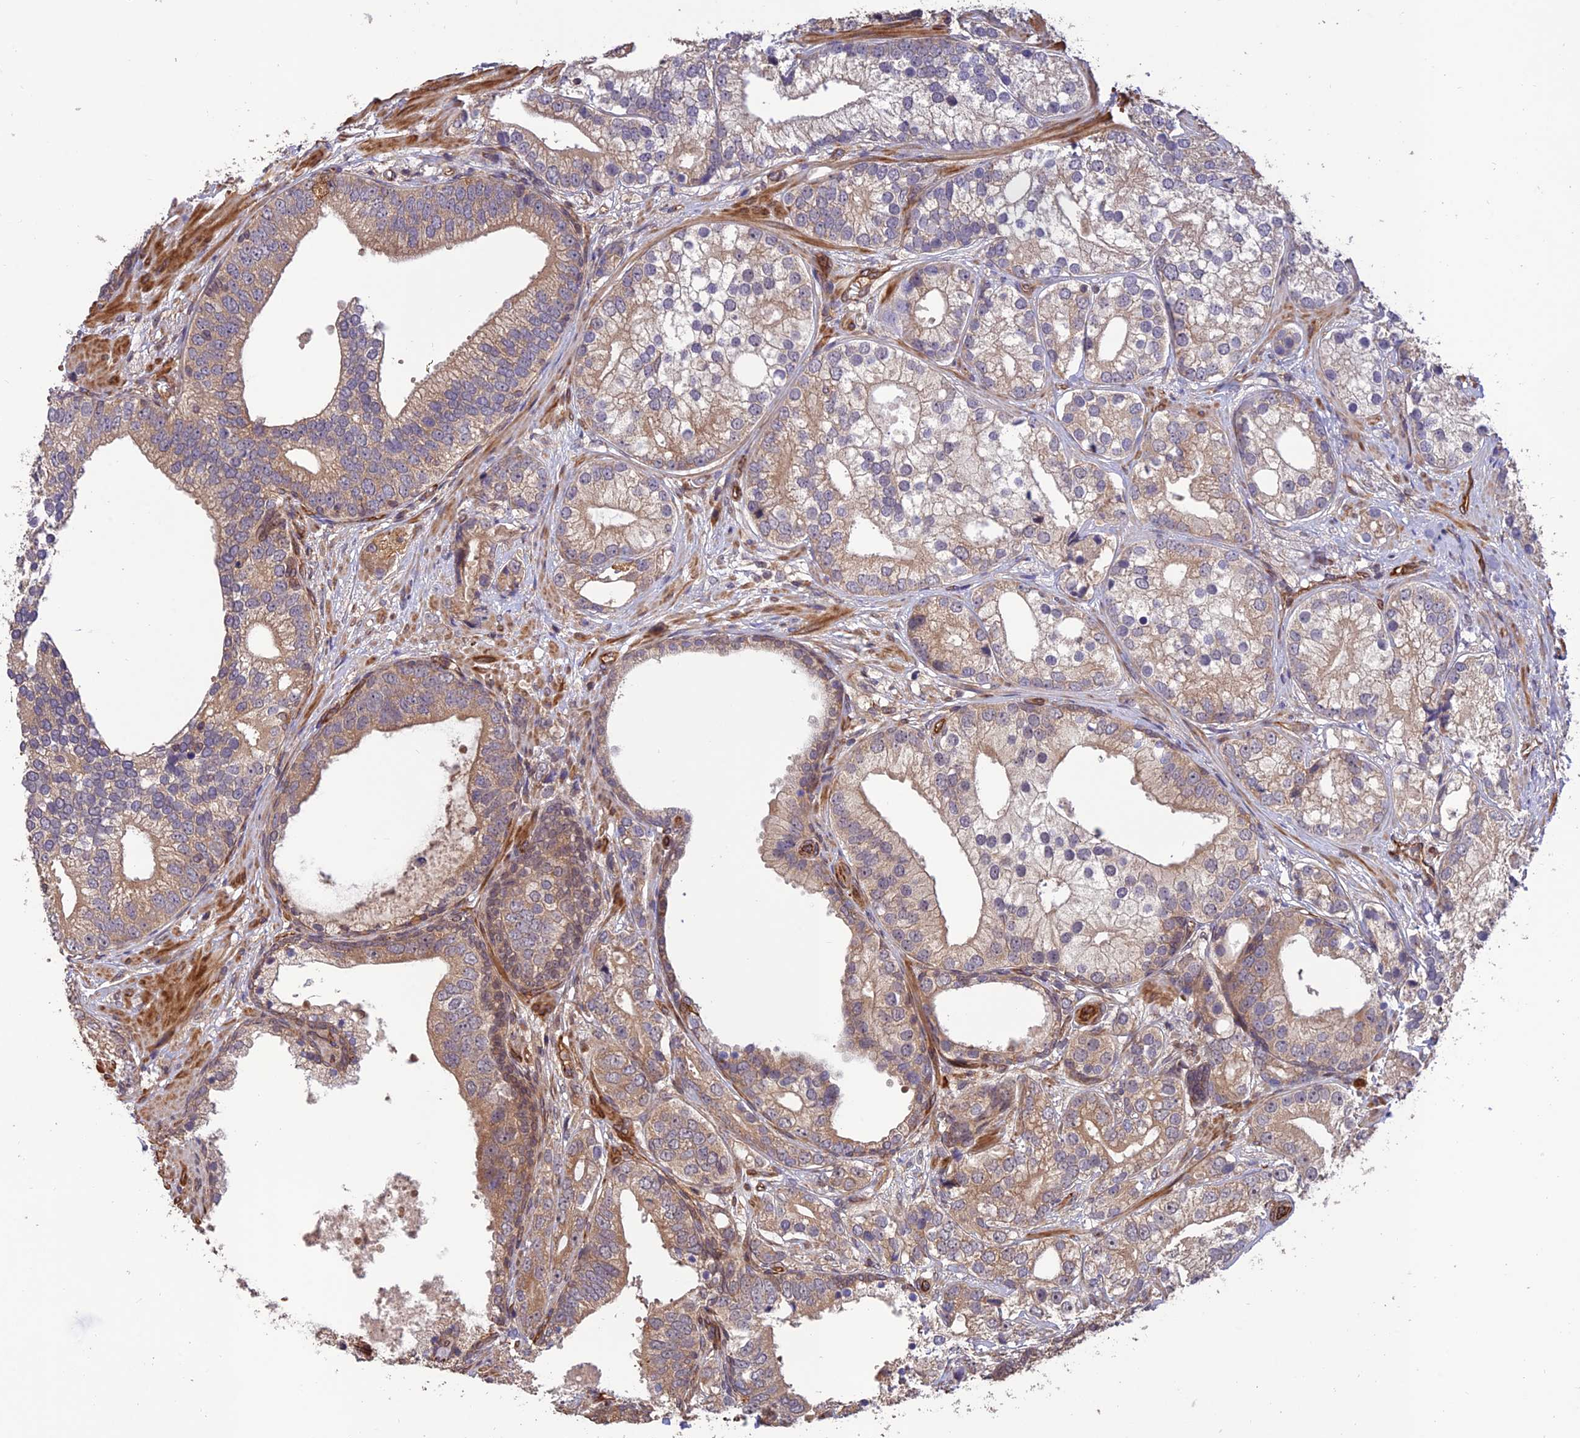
{"staining": {"intensity": "moderate", "quantity": "25%-75%", "location": "cytoplasmic/membranous"}, "tissue": "prostate cancer", "cell_type": "Tumor cells", "image_type": "cancer", "snomed": [{"axis": "morphology", "description": "Adenocarcinoma, High grade"}, {"axis": "topography", "description": "Prostate"}], "caption": "Immunohistochemical staining of prostate adenocarcinoma (high-grade) displays medium levels of moderate cytoplasmic/membranous staining in about 25%-75% of tumor cells. Nuclei are stained in blue.", "gene": "CREBL2", "patient": {"sex": "male", "age": 75}}